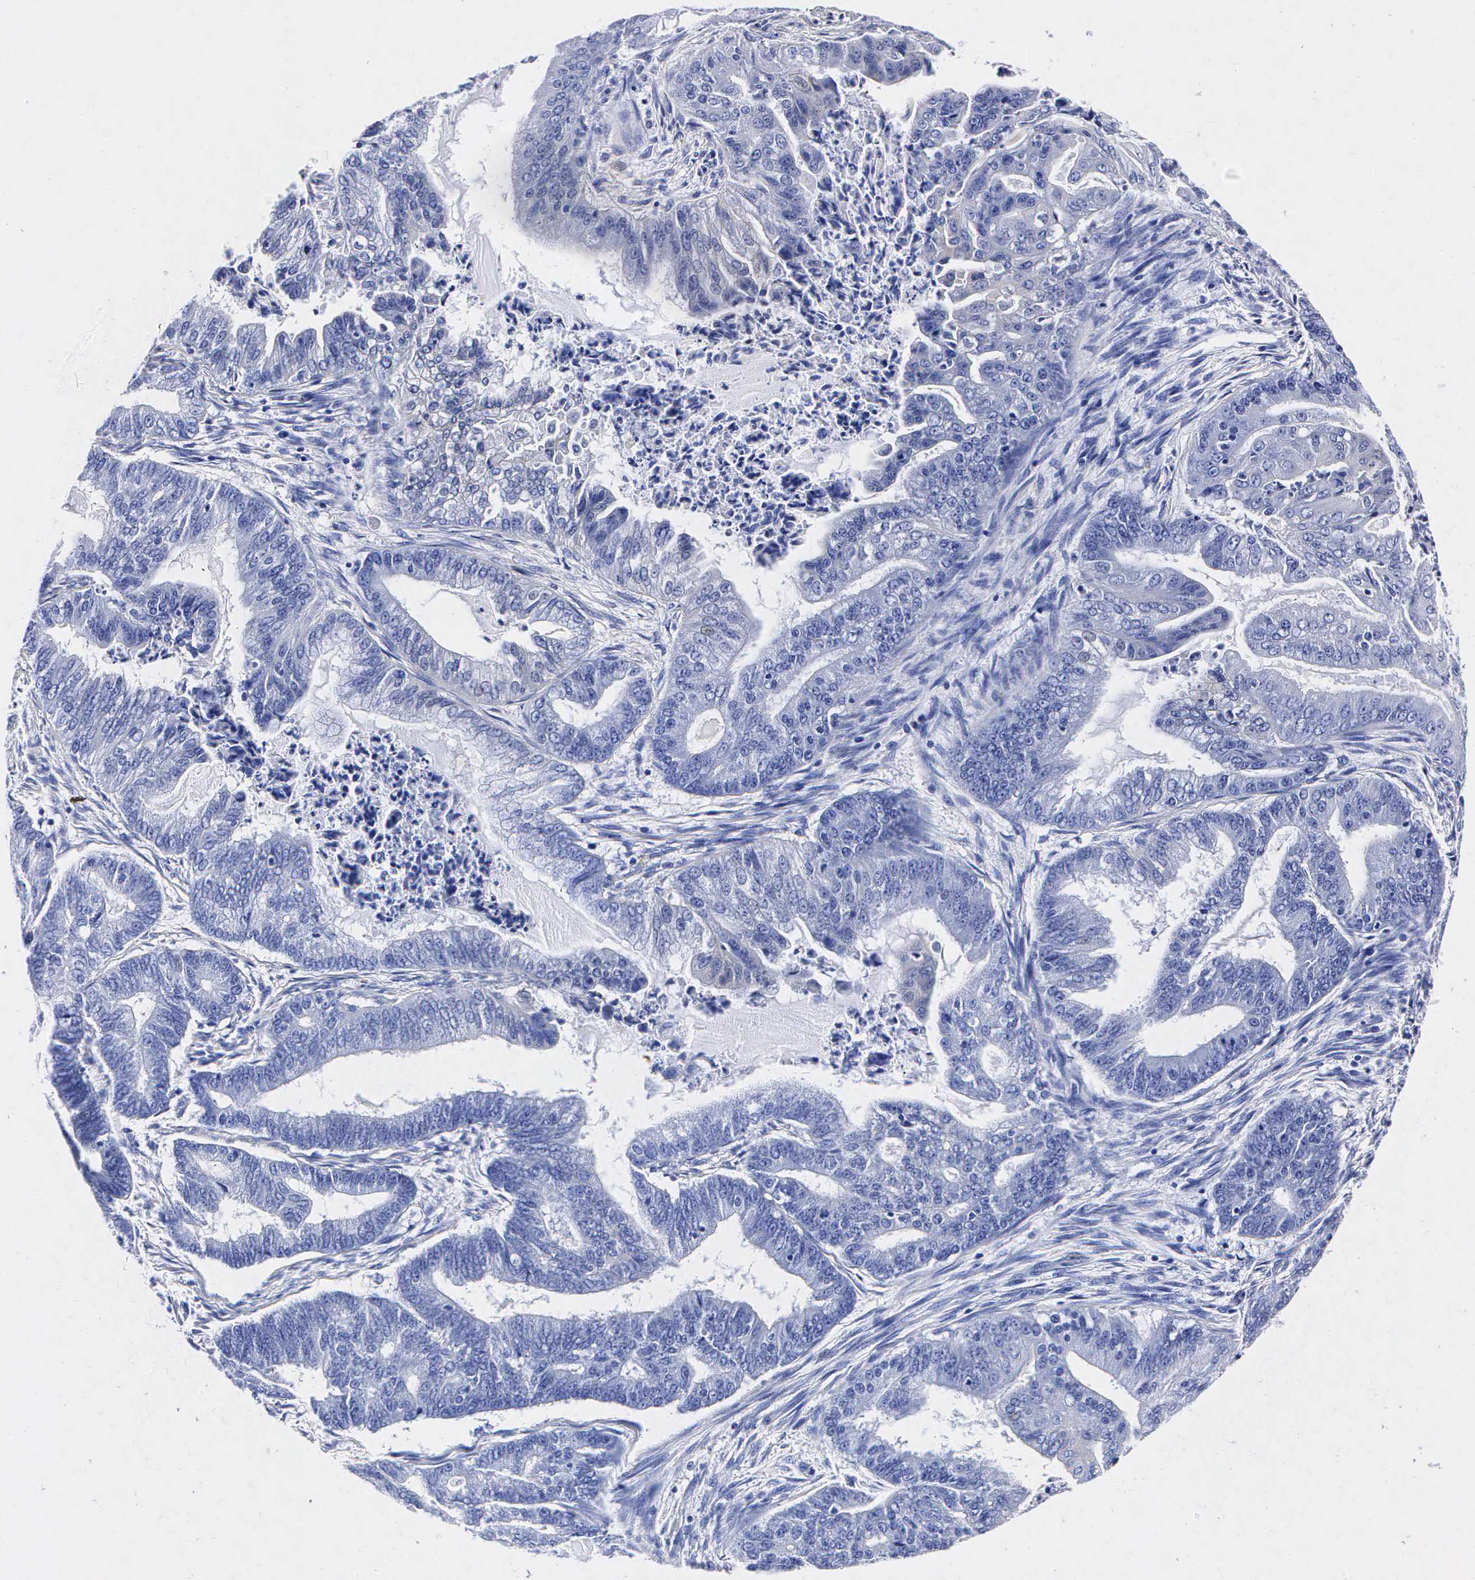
{"staining": {"intensity": "negative", "quantity": "none", "location": "none"}, "tissue": "endometrial cancer", "cell_type": "Tumor cells", "image_type": "cancer", "snomed": [{"axis": "morphology", "description": "Adenocarcinoma, NOS"}, {"axis": "topography", "description": "Endometrium"}], "caption": "Immunohistochemical staining of human endometrial cancer (adenocarcinoma) shows no significant positivity in tumor cells. (DAB IHC, high magnification).", "gene": "ENO2", "patient": {"sex": "female", "age": 63}}